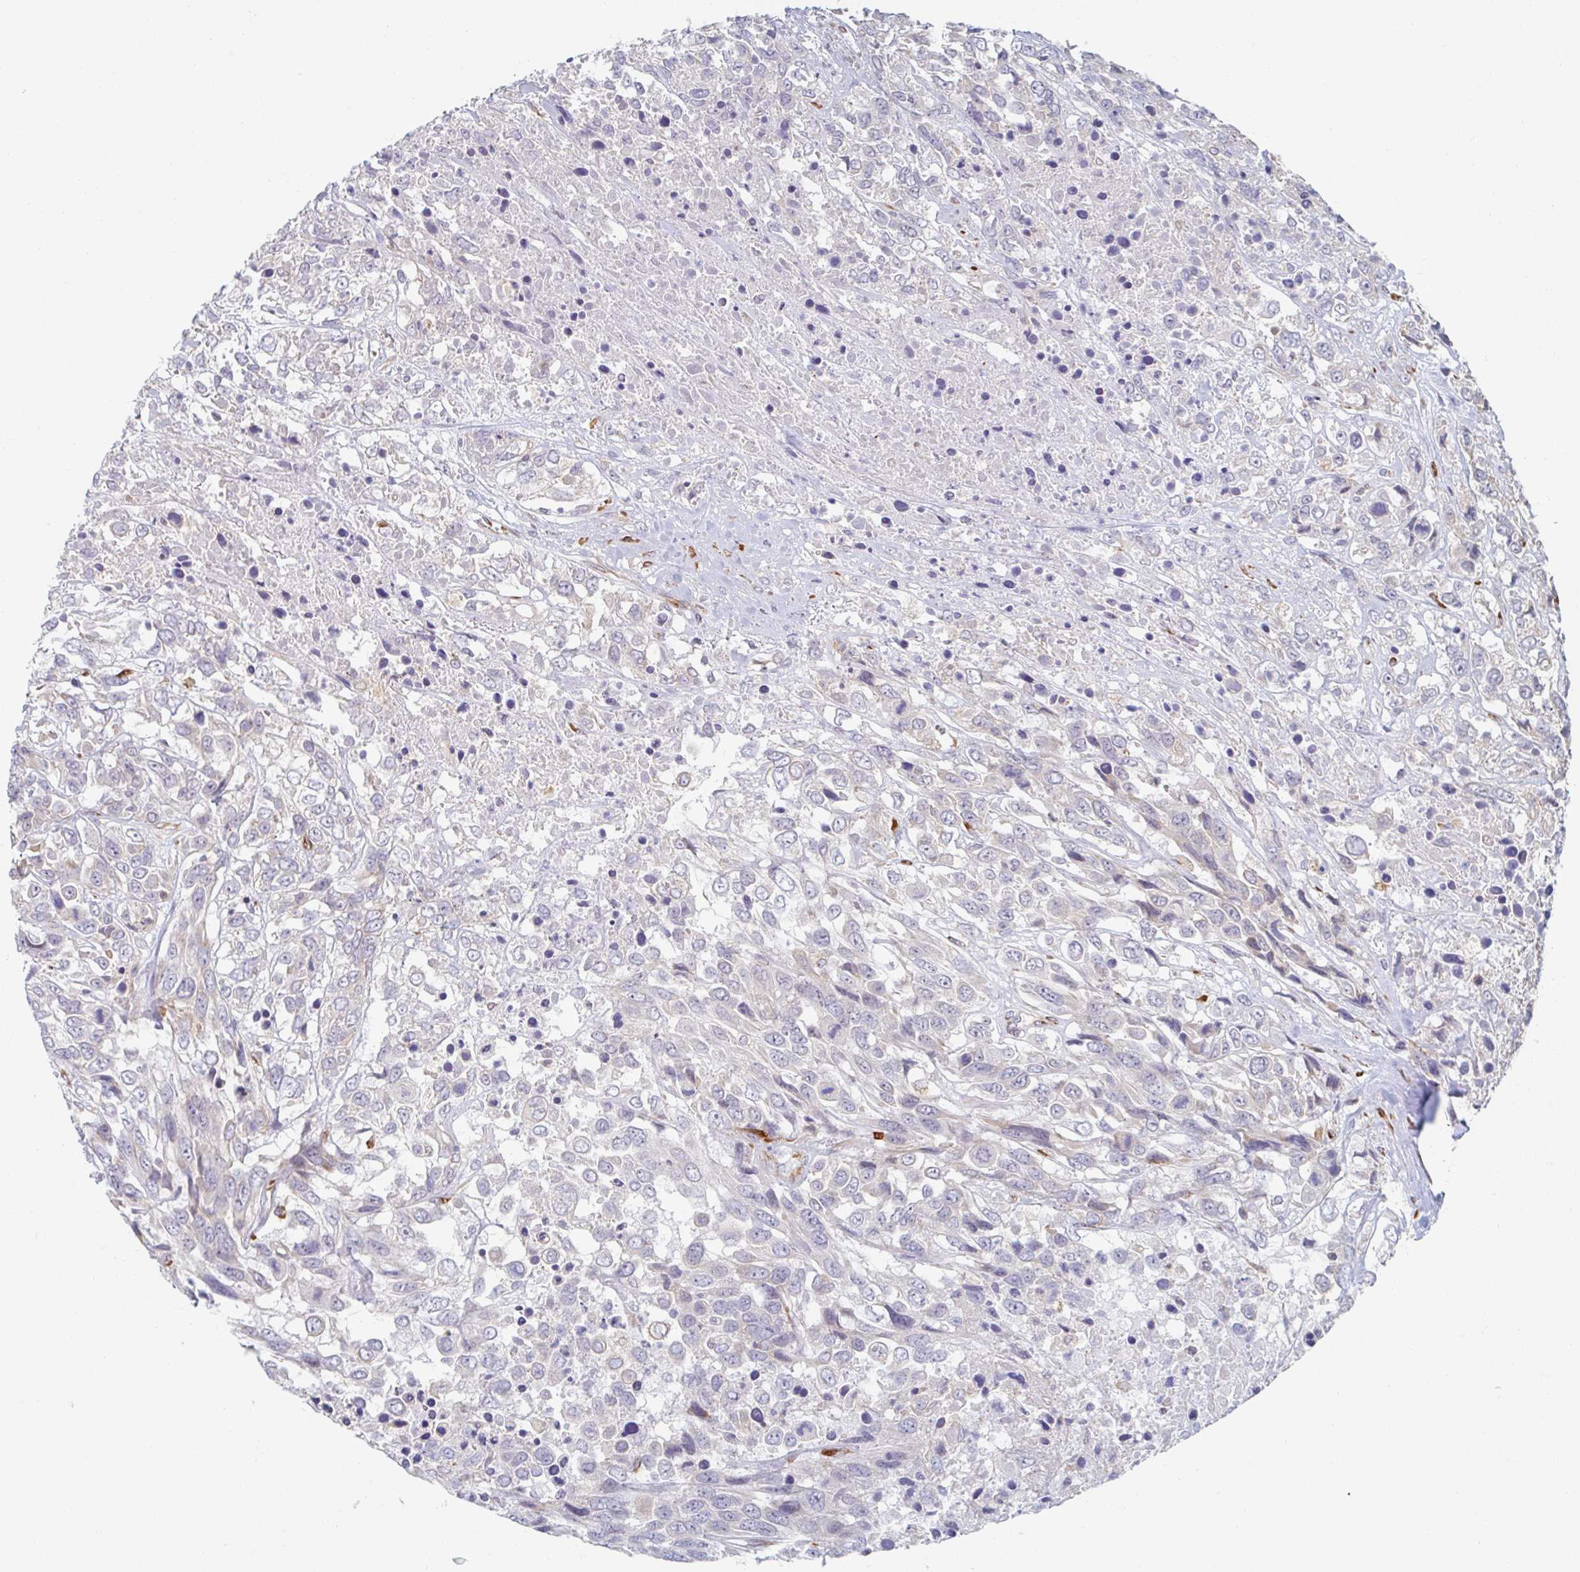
{"staining": {"intensity": "negative", "quantity": "none", "location": "none"}, "tissue": "urothelial cancer", "cell_type": "Tumor cells", "image_type": "cancer", "snomed": [{"axis": "morphology", "description": "Urothelial carcinoma, High grade"}, {"axis": "topography", "description": "Urinary bladder"}], "caption": "Tumor cells show no significant staining in urothelial carcinoma (high-grade).", "gene": "TRAPPC10", "patient": {"sex": "female", "age": 70}}